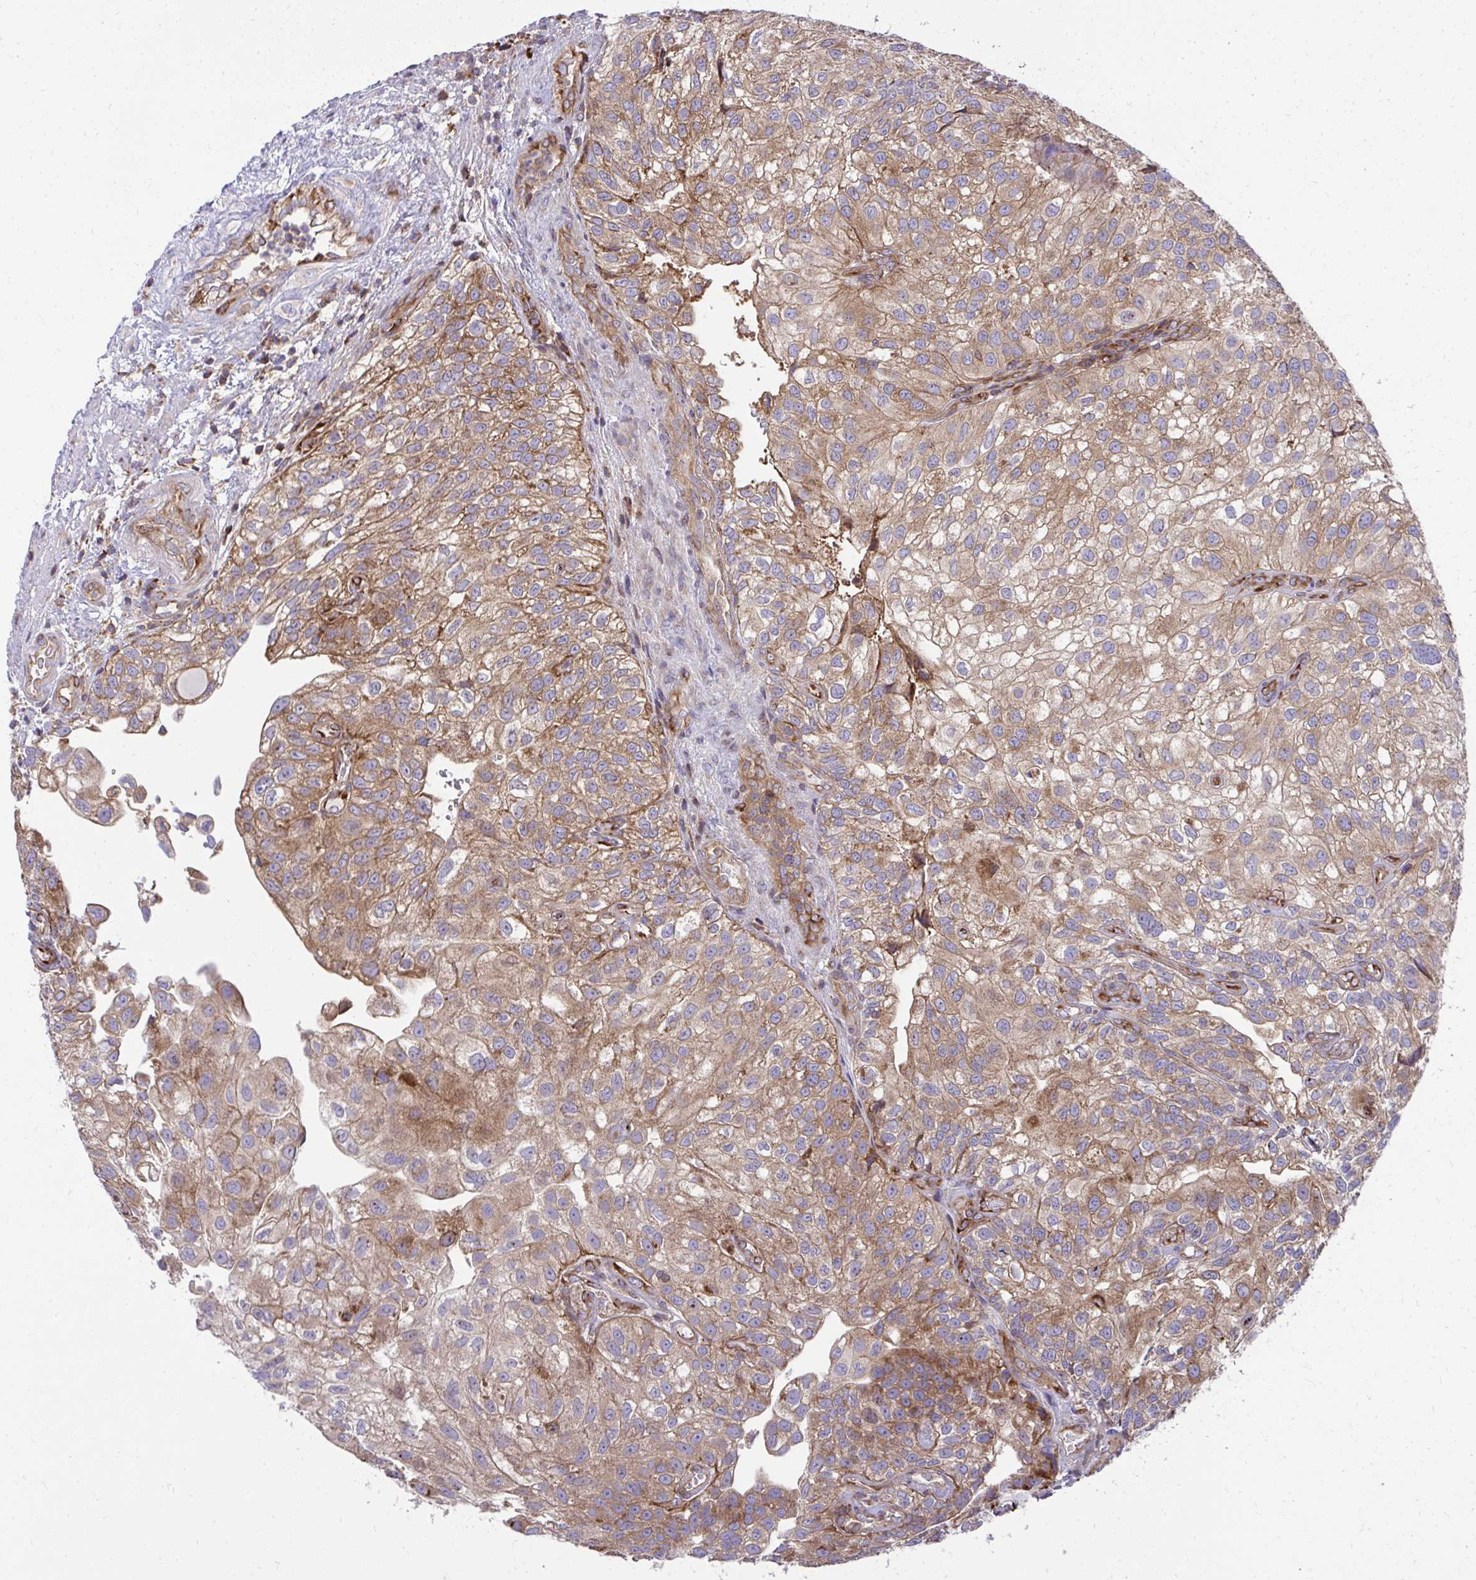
{"staining": {"intensity": "moderate", "quantity": ">75%", "location": "cytoplasmic/membranous"}, "tissue": "urothelial cancer", "cell_type": "Tumor cells", "image_type": "cancer", "snomed": [{"axis": "morphology", "description": "Urothelial carcinoma, NOS"}, {"axis": "topography", "description": "Urinary bladder"}], "caption": "Immunohistochemistry image of neoplastic tissue: human urothelial cancer stained using immunohistochemistry (IHC) reveals medium levels of moderate protein expression localized specifically in the cytoplasmic/membranous of tumor cells, appearing as a cytoplasmic/membranous brown color.", "gene": "NMNAT3", "patient": {"sex": "male", "age": 87}}